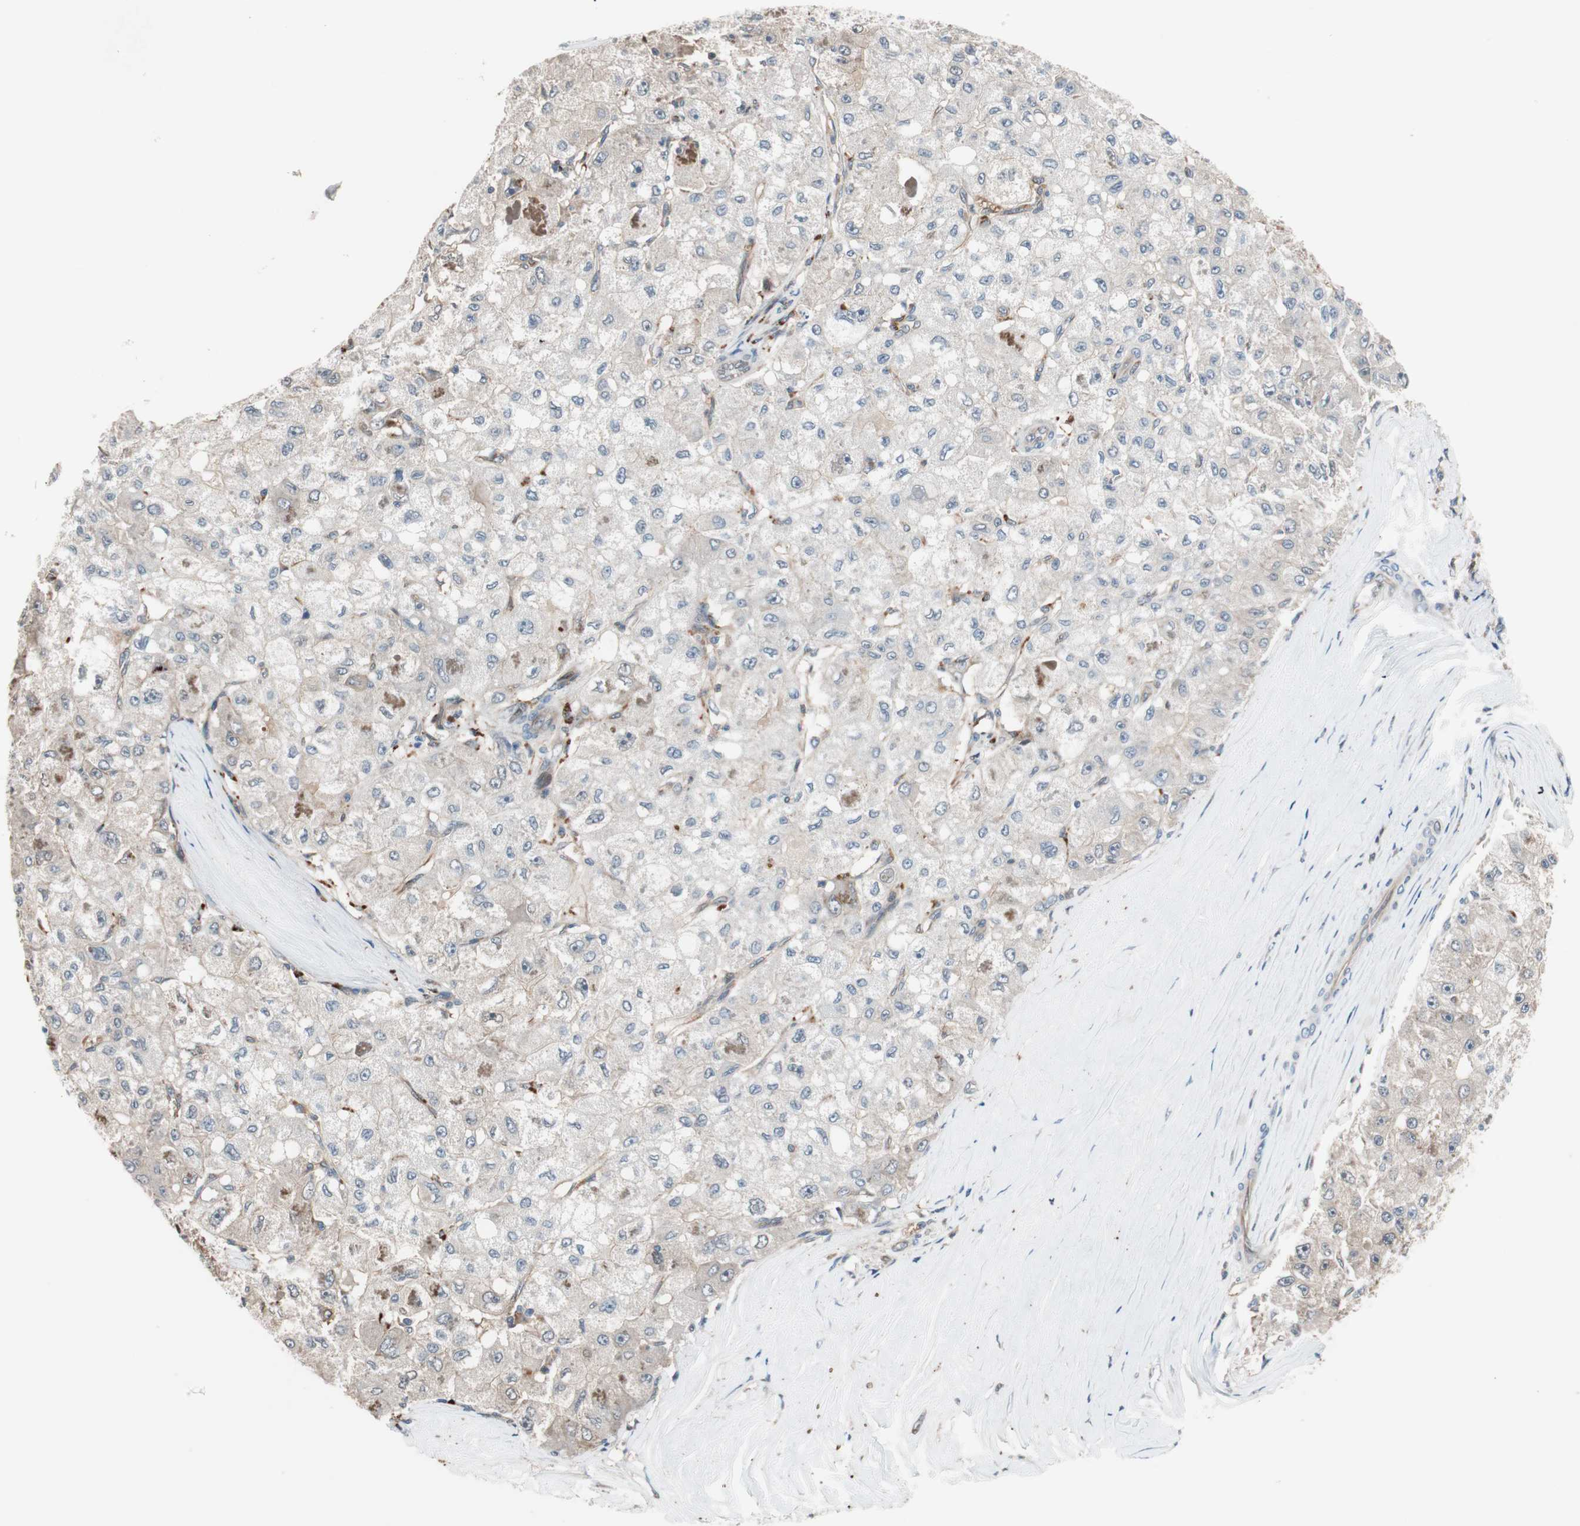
{"staining": {"intensity": "weak", "quantity": "25%-75%", "location": "cytoplasmic/membranous"}, "tissue": "liver cancer", "cell_type": "Tumor cells", "image_type": "cancer", "snomed": [{"axis": "morphology", "description": "Carcinoma, Hepatocellular, NOS"}, {"axis": "topography", "description": "Liver"}], "caption": "Hepatocellular carcinoma (liver) stained with a protein marker shows weak staining in tumor cells.", "gene": "PIK3R3", "patient": {"sex": "male", "age": 80}}